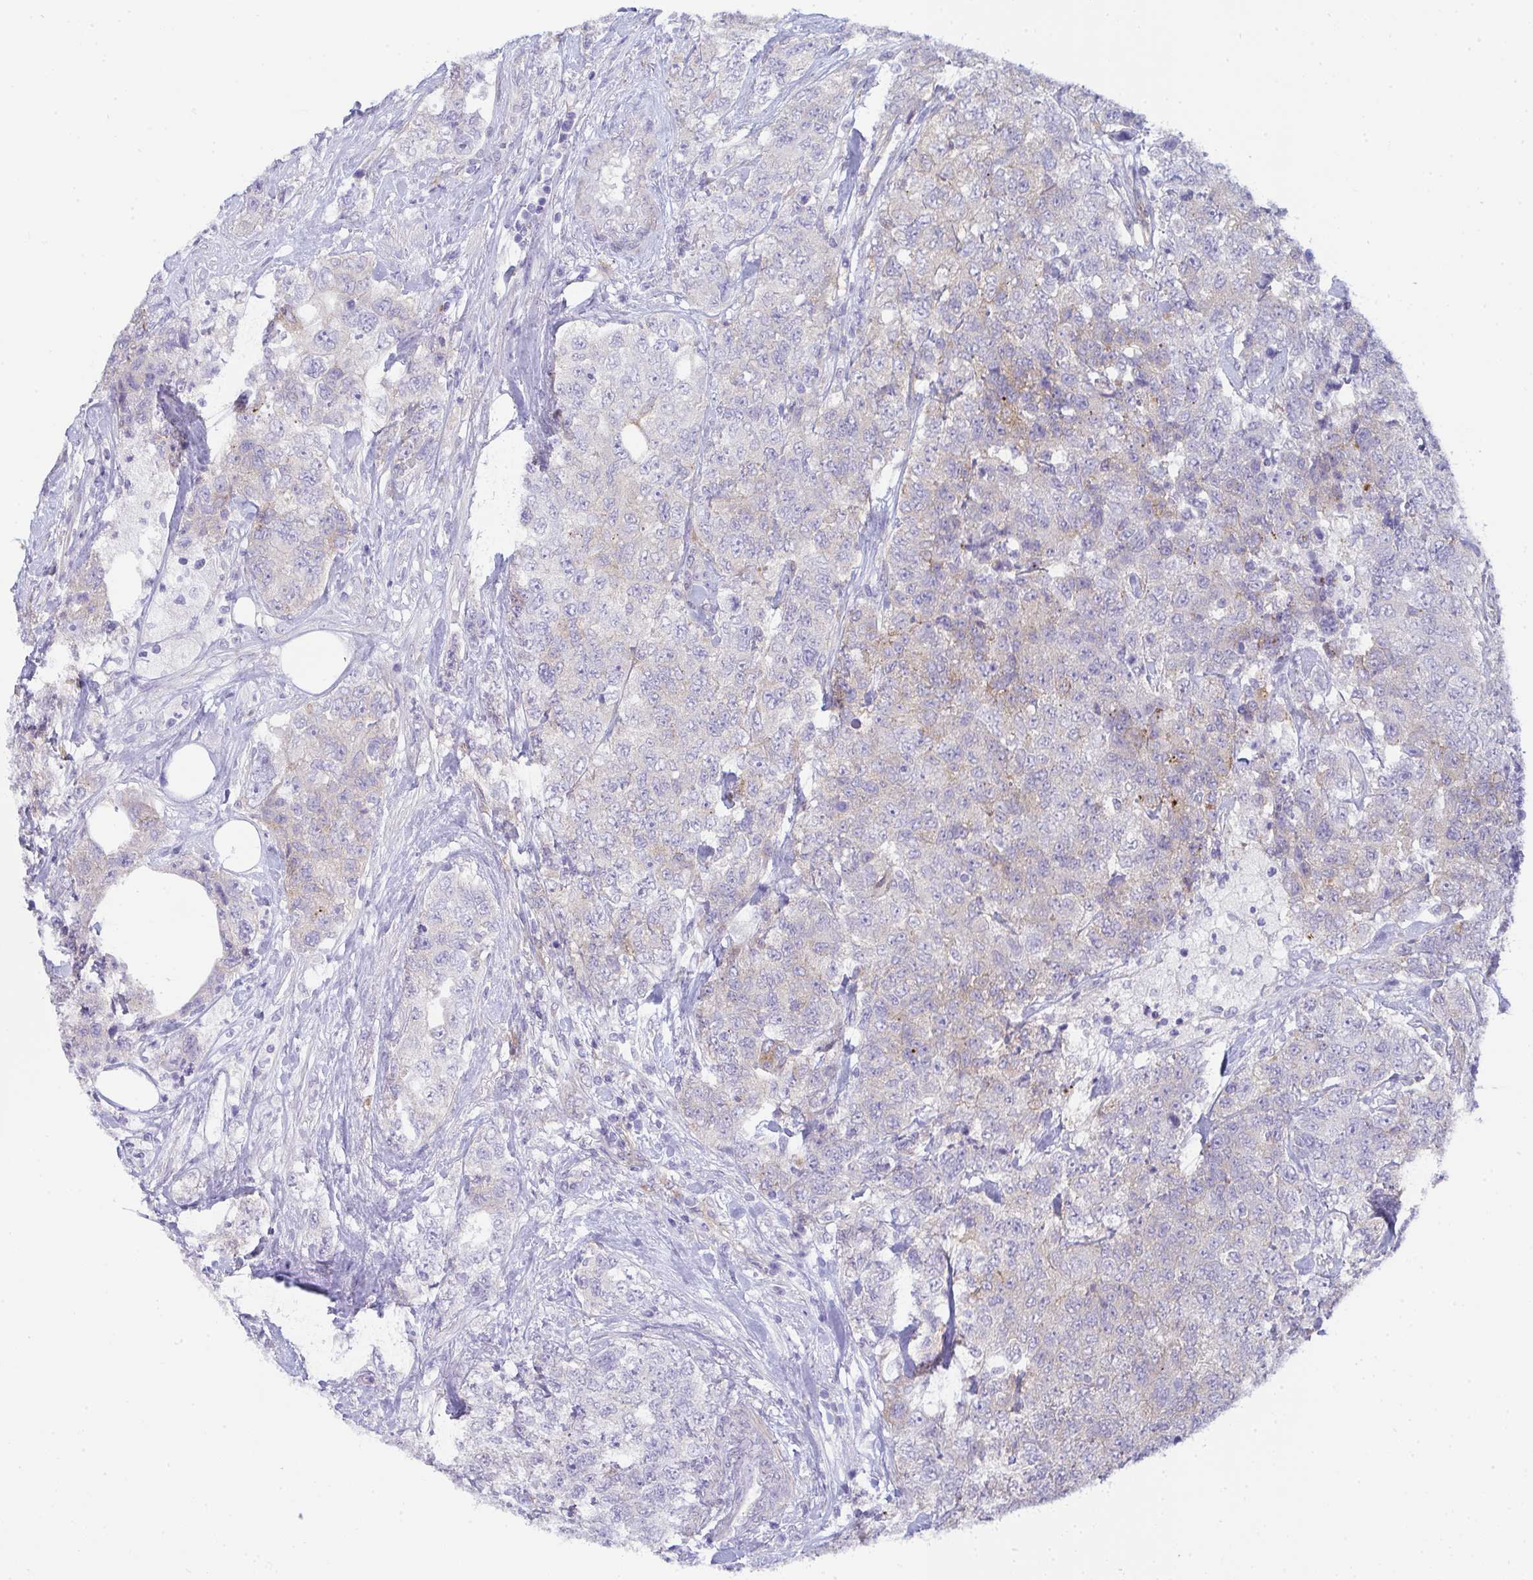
{"staining": {"intensity": "weak", "quantity": "<25%", "location": "cytoplasmic/membranous"}, "tissue": "urothelial cancer", "cell_type": "Tumor cells", "image_type": "cancer", "snomed": [{"axis": "morphology", "description": "Urothelial carcinoma, High grade"}, {"axis": "topography", "description": "Urinary bladder"}], "caption": "This is an IHC histopathology image of high-grade urothelial carcinoma. There is no positivity in tumor cells.", "gene": "GAB1", "patient": {"sex": "female", "age": 78}}